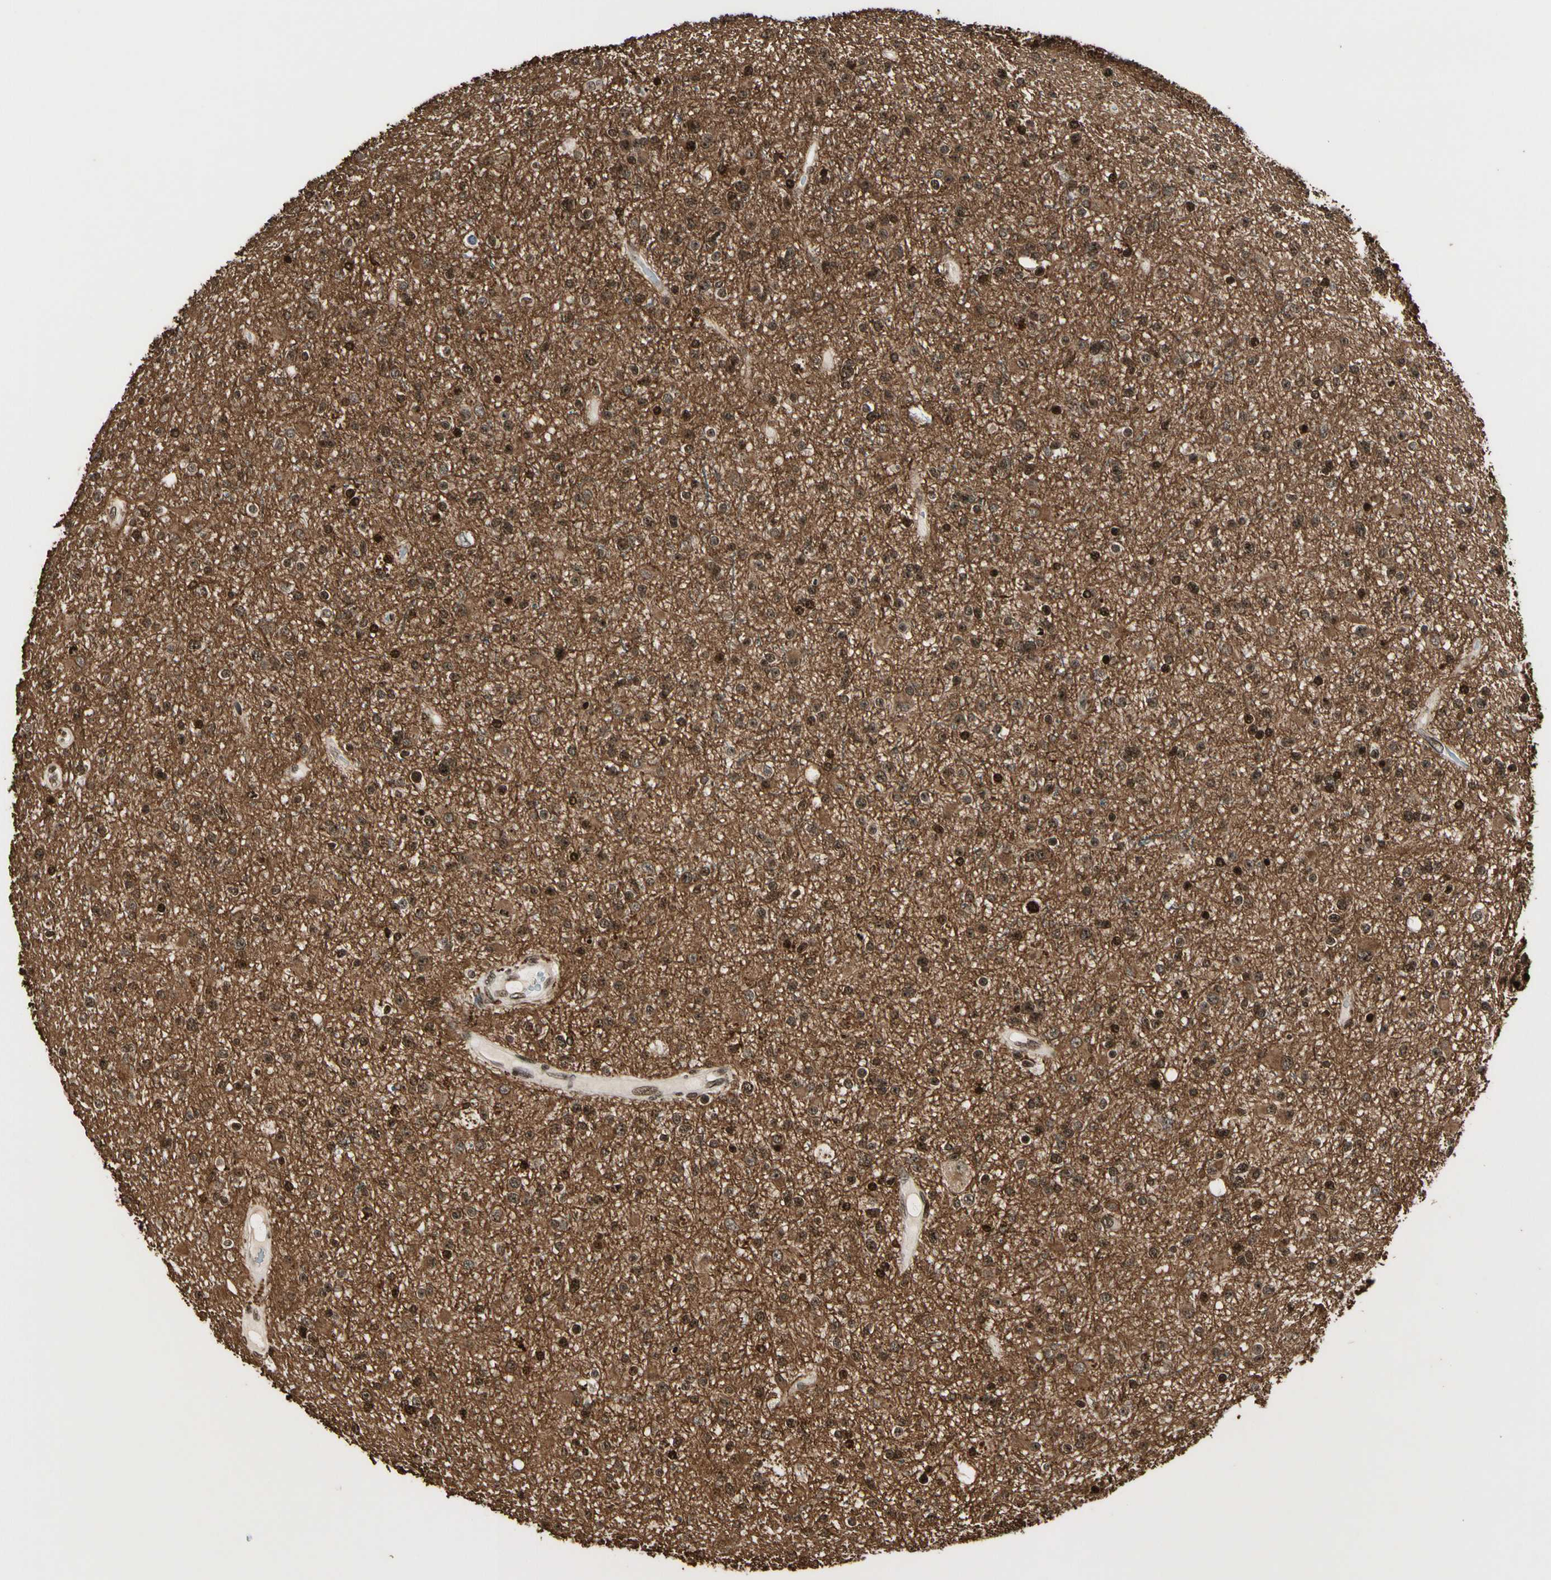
{"staining": {"intensity": "moderate", "quantity": ">75%", "location": "cytoplasmic/membranous,nuclear"}, "tissue": "glioma", "cell_type": "Tumor cells", "image_type": "cancer", "snomed": [{"axis": "morphology", "description": "Glioma, malignant, High grade"}, {"axis": "topography", "description": "Brain"}], "caption": "Immunohistochemical staining of glioma demonstrates medium levels of moderate cytoplasmic/membranous and nuclear protein expression in approximately >75% of tumor cells. The protein is shown in brown color, while the nuclei are stained blue.", "gene": "TSHZ3", "patient": {"sex": "male", "age": 33}}